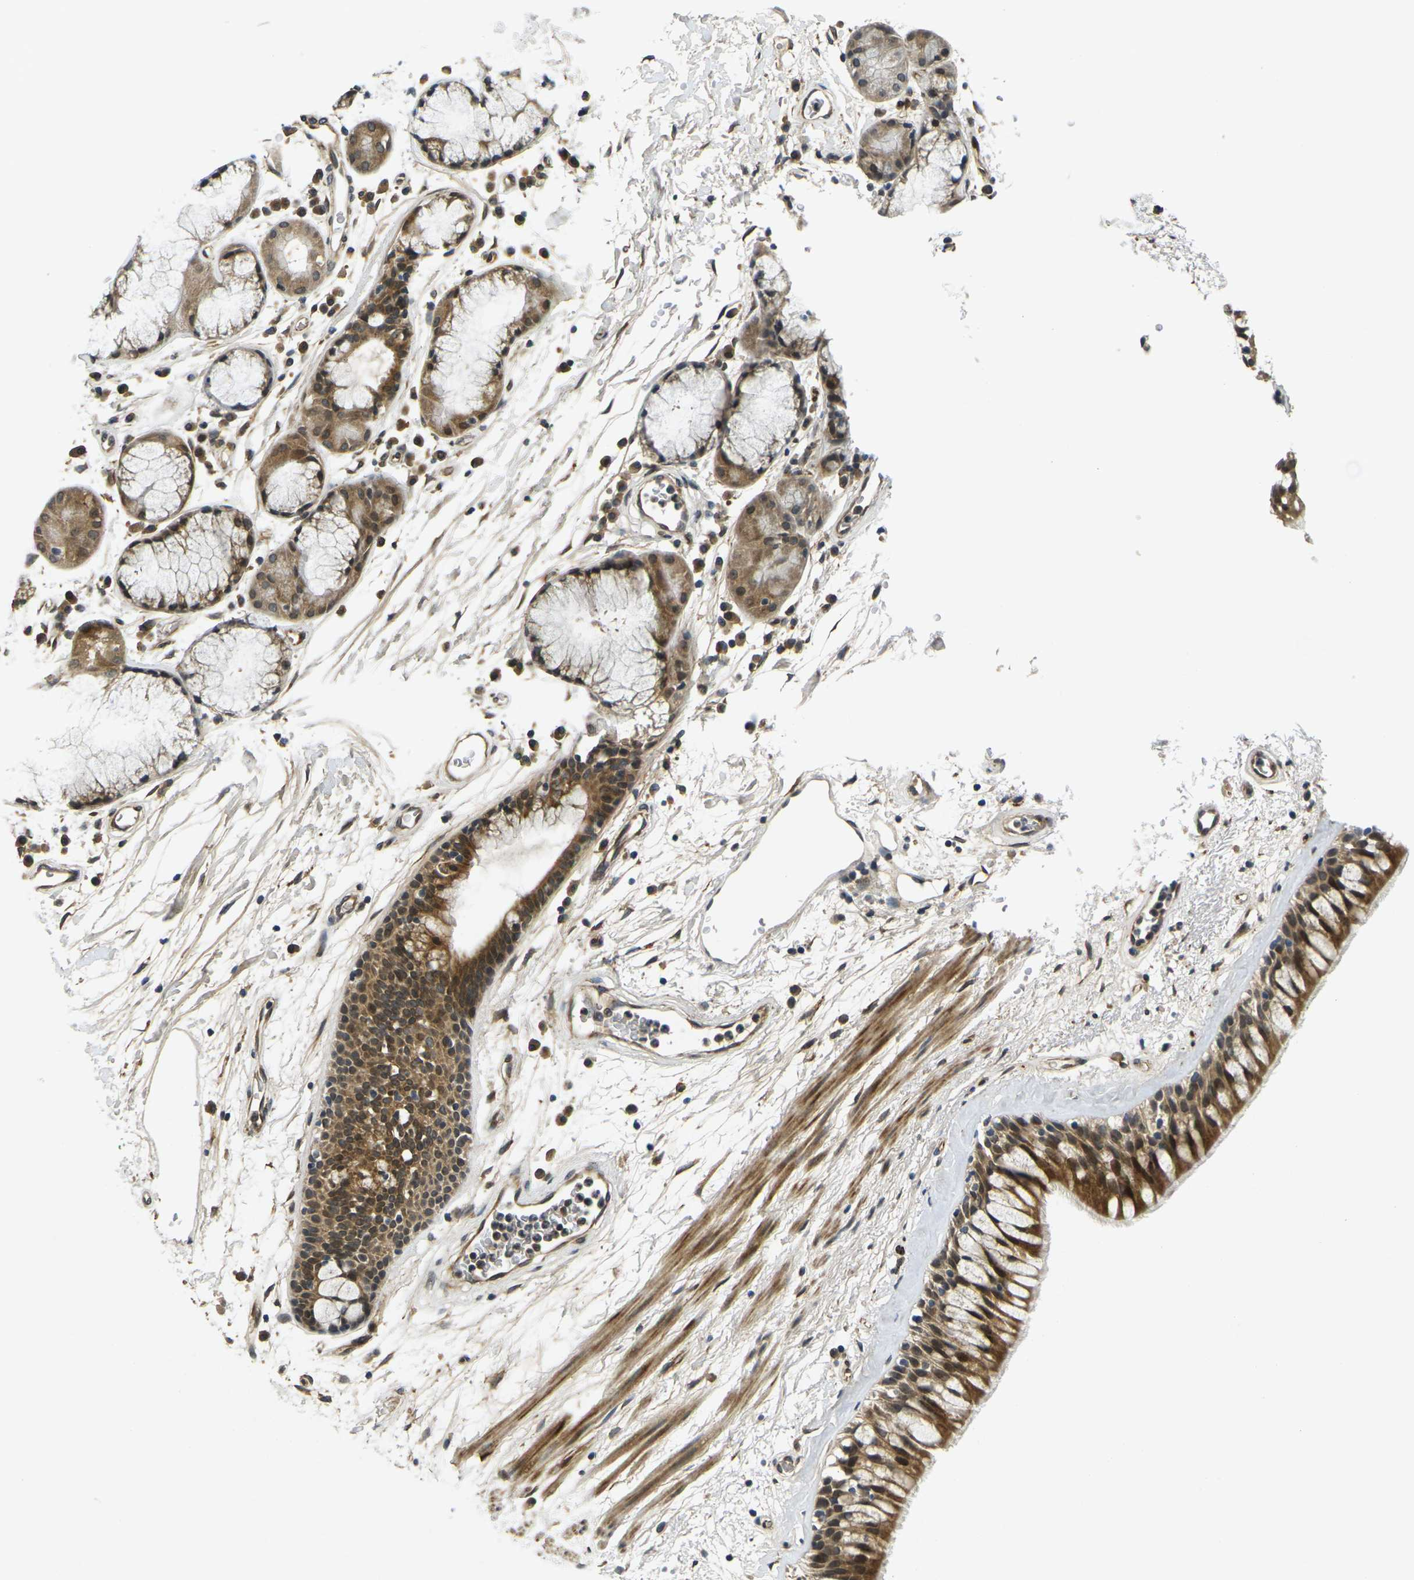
{"staining": {"intensity": "moderate", "quantity": ">75%", "location": "cytoplasmic/membranous"}, "tissue": "bronchus", "cell_type": "Respiratory epithelial cells", "image_type": "normal", "snomed": [{"axis": "morphology", "description": "Normal tissue, NOS"}, {"axis": "morphology", "description": "Adenocarcinoma, NOS"}, {"axis": "topography", "description": "Bronchus"}, {"axis": "topography", "description": "Lung"}], "caption": "Immunohistochemical staining of benign bronchus demonstrates moderate cytoplasmic/membranous protein expression in approximately >75% of respiratory epithelial cells. (DAB = brown stain, brightfield microscopy at high magnification).", "gene": "FUT11", "patient": {"sex": "female", "age": 54}}